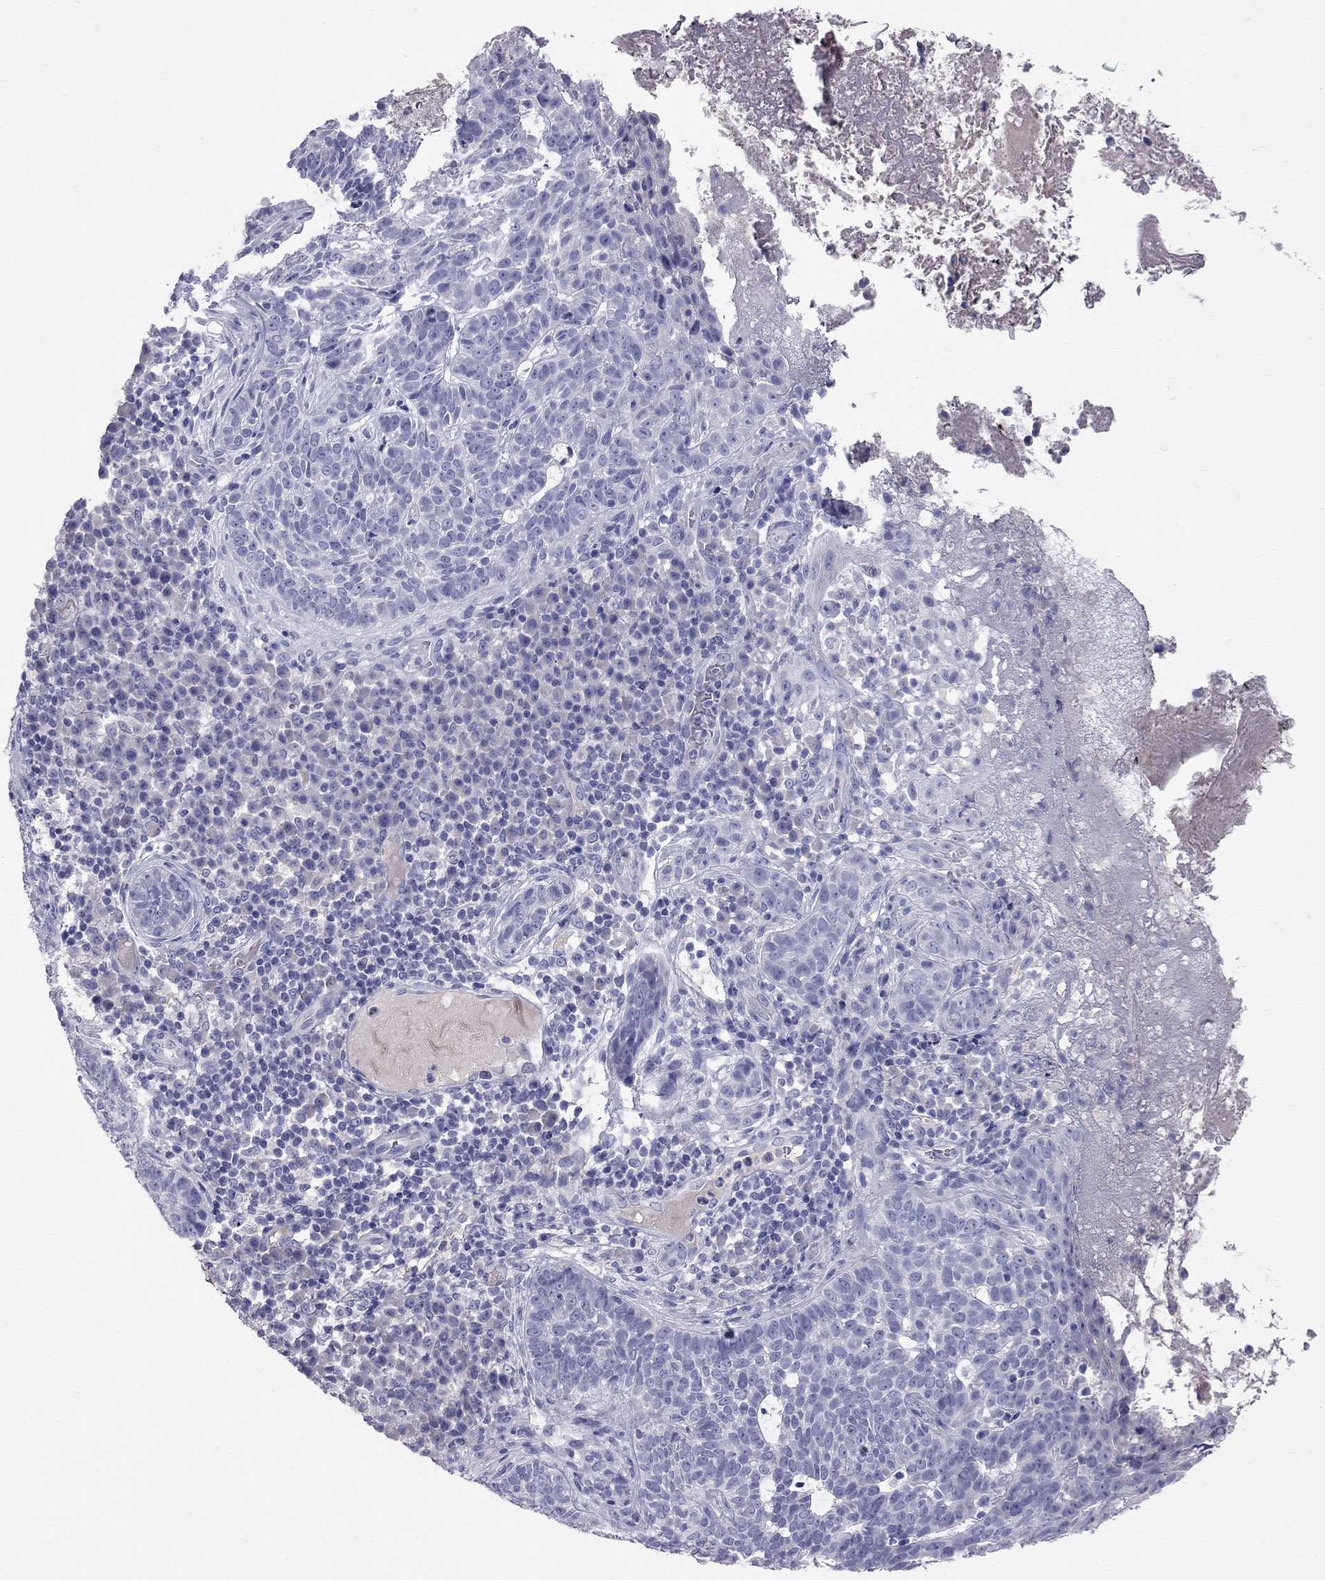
{"staining": {"intensity": "negative", "quantity": "none", "location": "none"}, "tissue": "skin cancer", "cell_type": "Tumor cells", "image_type": "cancer", "snomed": [{"axis": "morphology", "description": "Basal cell carcinoma"}, {"axis": "topography", "description": "Skin"}], "caption": "An image of skin cancer stained for a protein shows no brown staining in tumor cells. (DAB (3,3'-diaminobenzidine) immunohistochemistry, high magnification).", "gene": "CFAP91", "patient": {"sex": "female", "age": 69}}